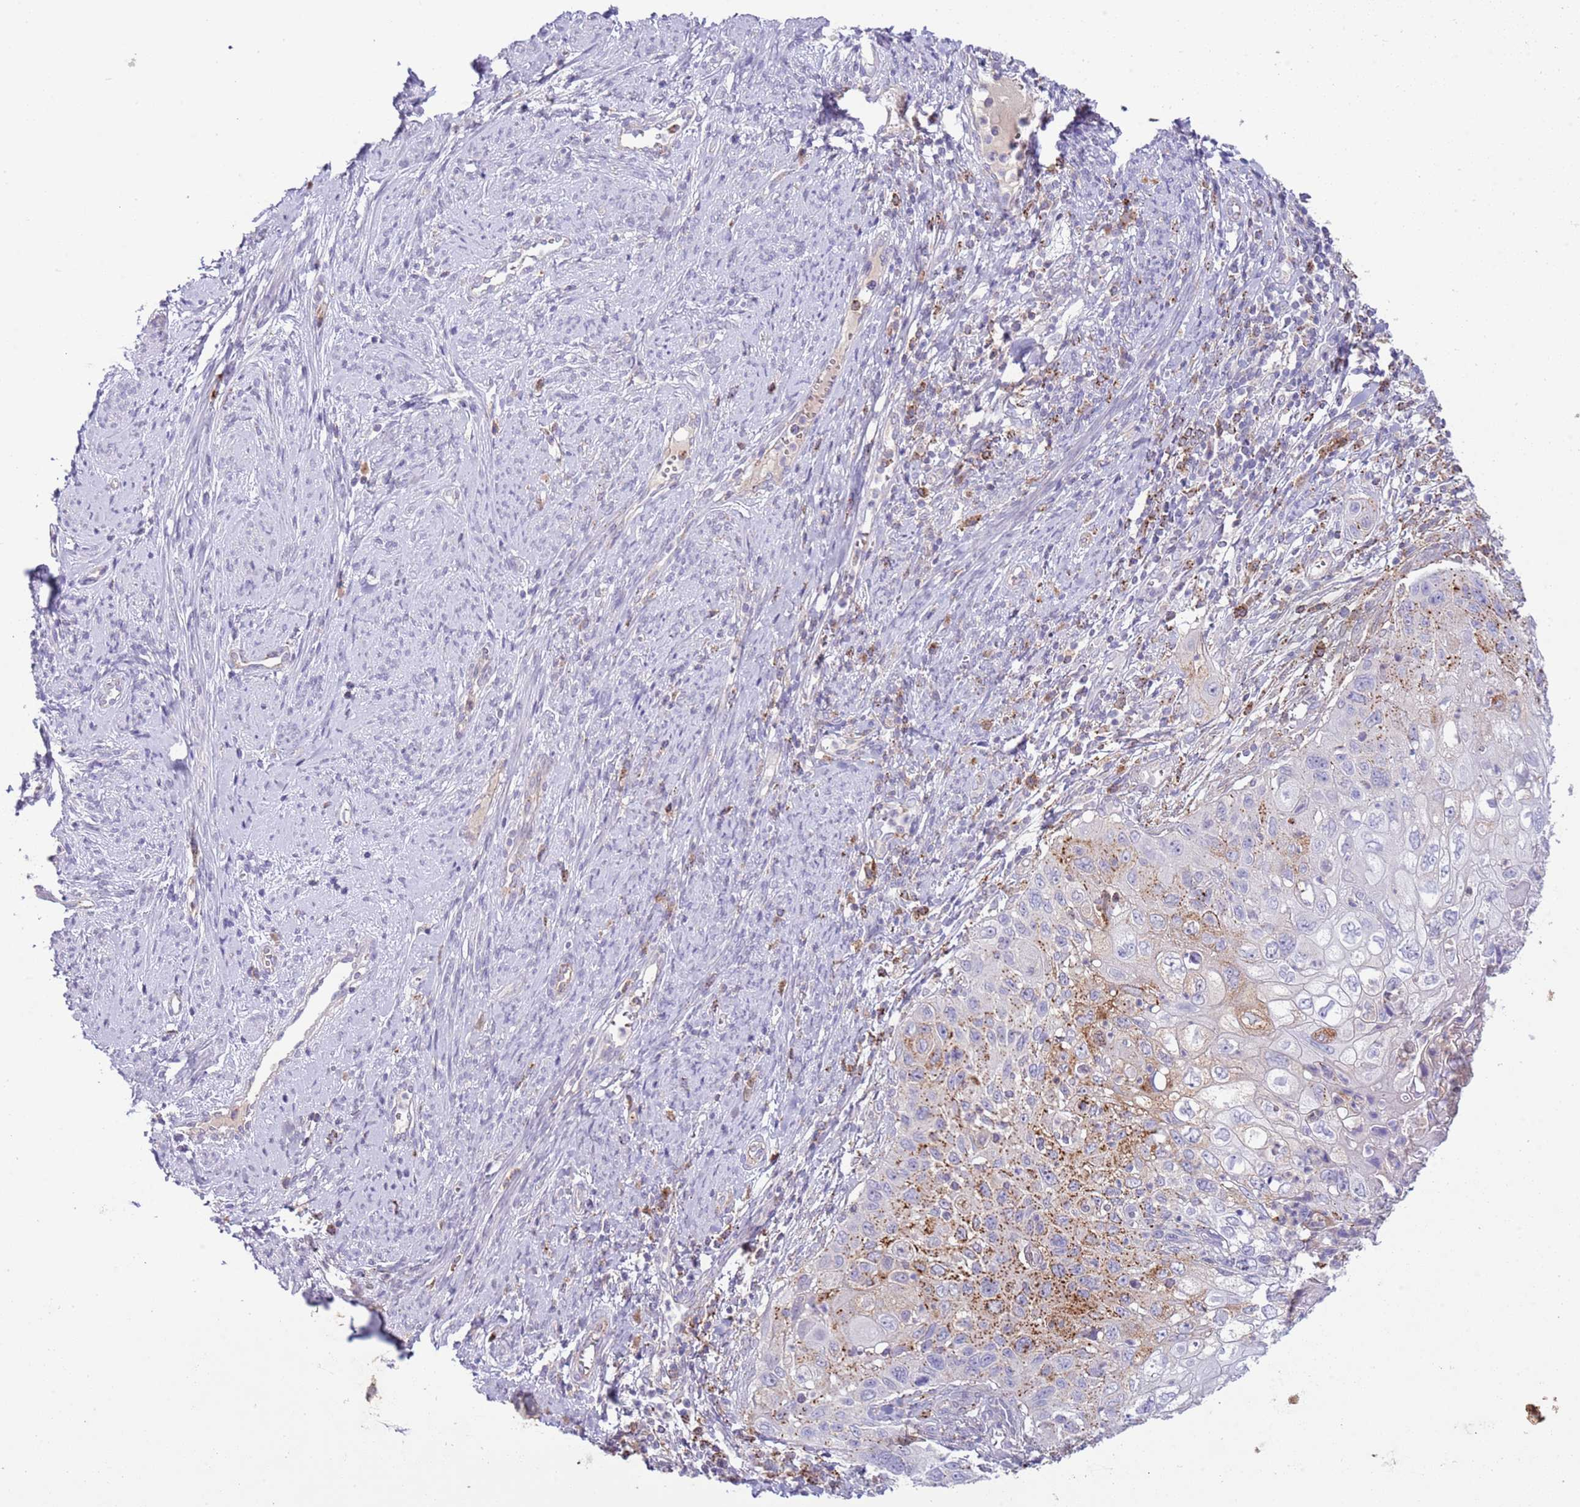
{"staining": {"intensity": "moderate", "quantity": "<25%", "location": "cytoplasmic/membranous"}, "tissue": "cervical cancer", "cell_type": "Tumor cells", "image_type": "cancer", "snomed": [{"axis": "morphology", "description": "Squamous cell carcinoma, NOS"}, {"axis": "topography", "description": "Cervix"}], "caption": "An immunohistochemistry histopathology image of neoplastic tissue is shown. Protein staining in brown highlights moderate cytoplasmic/membranous positivity in cervical squamous cell carcinoma within tumor cells.", "gene": "ABHD17A", "patient": {"sex": "female", "age": 70}}